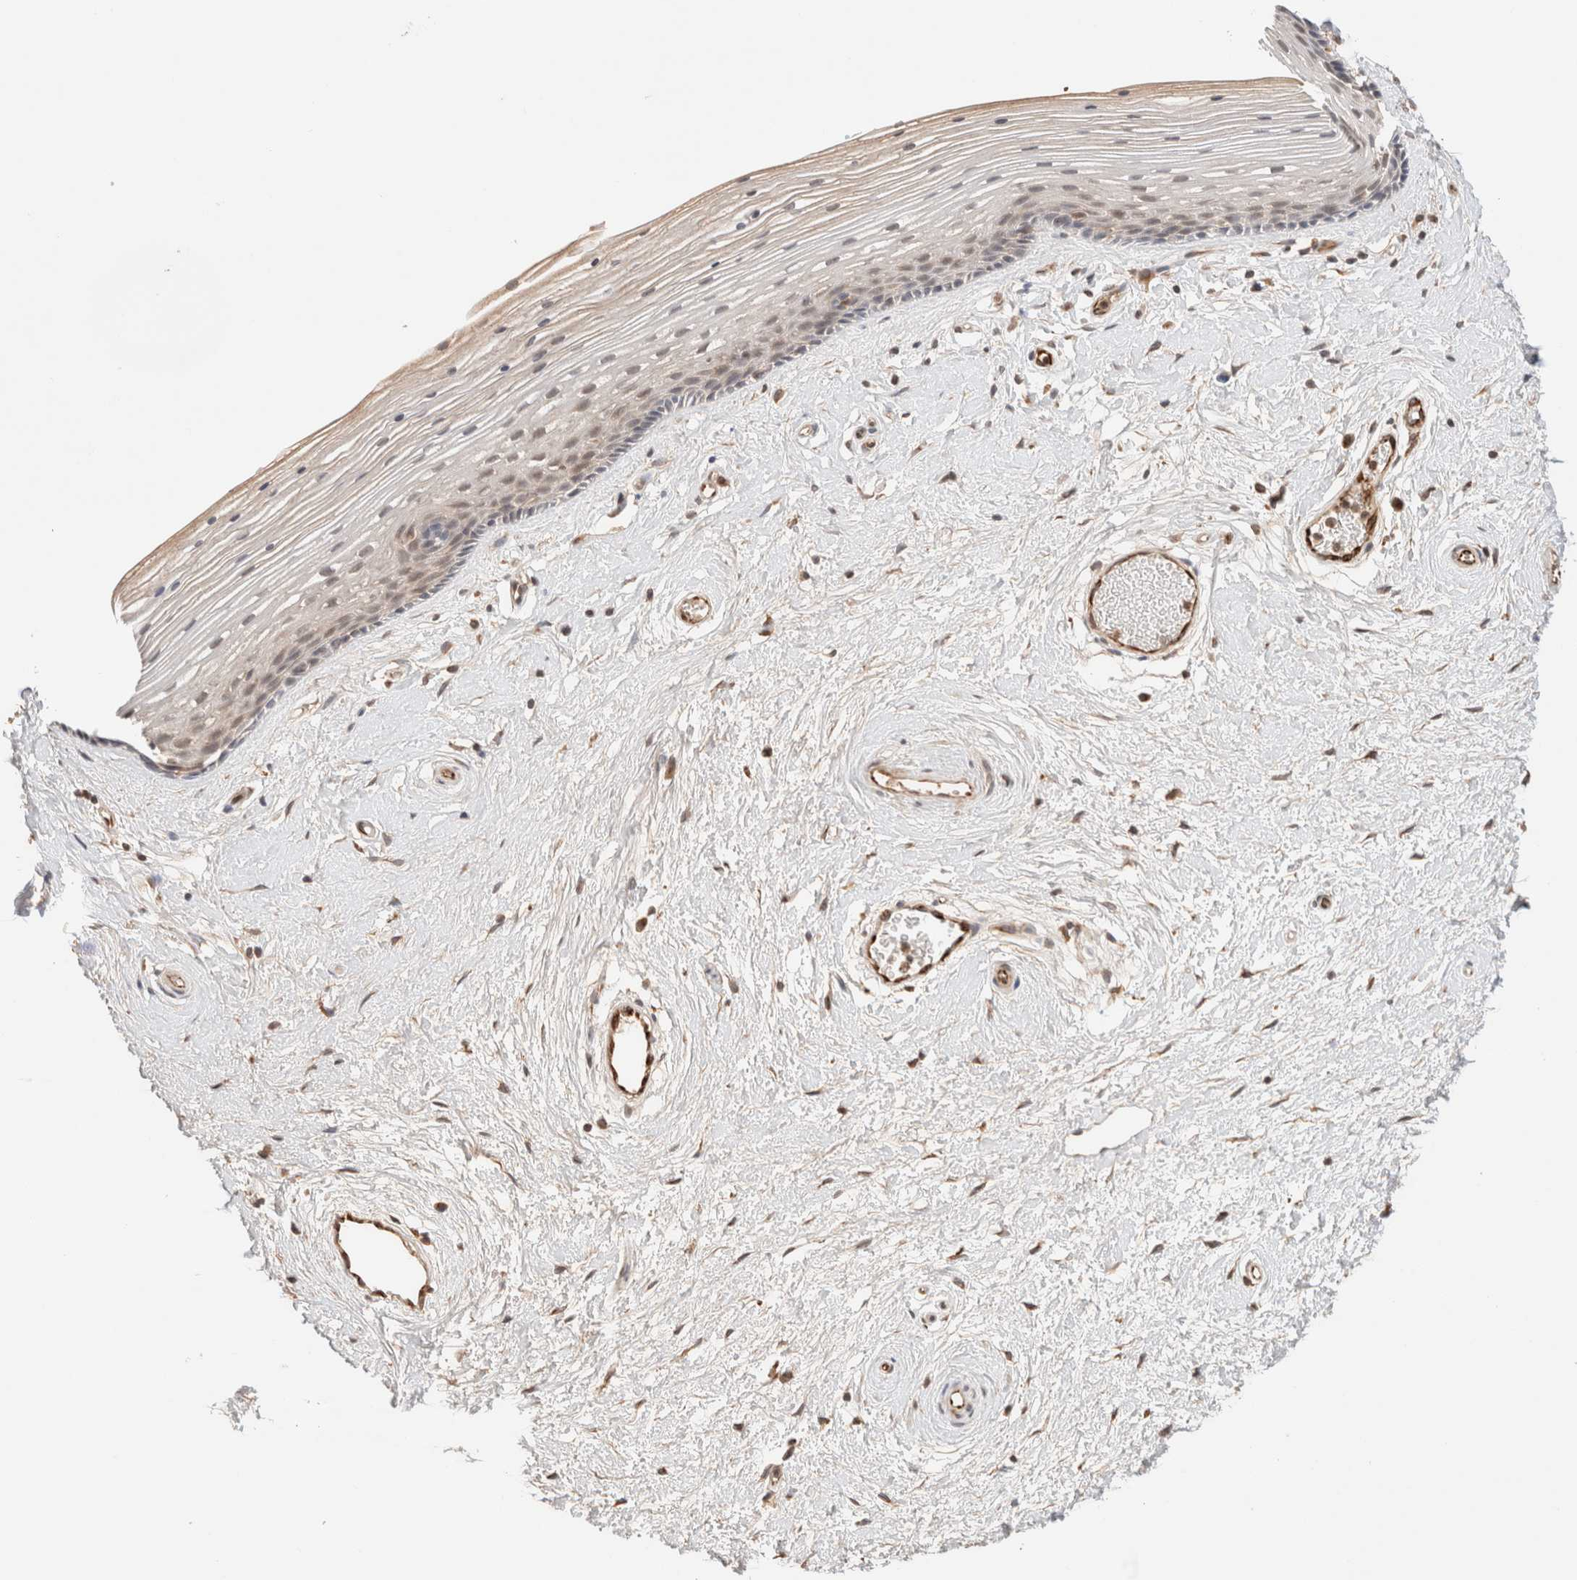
{"staining": {"intensity": "weak", "quantity": "25%-75%", "location": "cytoplasmic/membranous,nuclear"}, "tissue": "vagina", "cell_type": "Squamous epithelial cells", "image_type": "normal", "snomed": [{"axis": "morphology", "description": "Normal tissue, NOS"}, {"axis": "topography", "description": "Vagina"}], "caption": "Immunohistochemistry of normal human vagina exhibits low levels of weak cytoplasmic/membranous,nuclear positivity in approximately 25%-75% of squamous epithelial cells.", "gene": "SIKE1", "patient": {"sex": "female", "age": 46}}